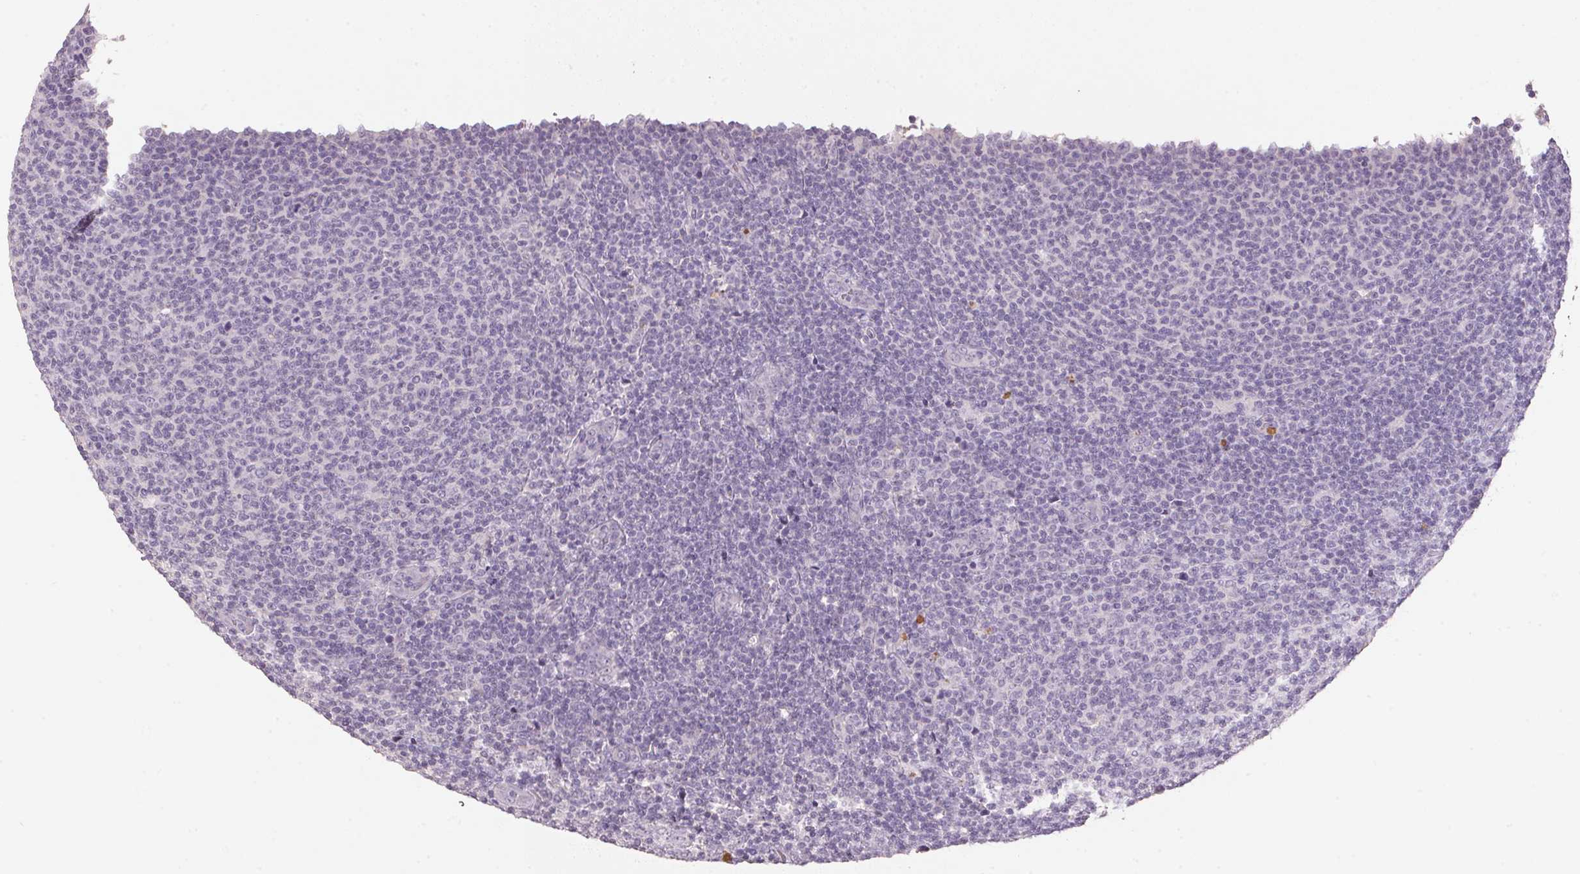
{"staining": {"intensity": "negative", "quantity": "none", "location": "none"}, "tissue": "lymphoma", "cell_type": "Tumor cells", "image_type": "cancer", "snomed": [{"axis": "morphology", "description": "Malignant lymphoma, non-Hodgkin's type, Low grade"}, {"axis": "topography", "description": "Lymph node"}], "caption": "Low-grade malignant lymphoma, non-Hodgkin's type stained for a protein using IHC demonstrates no staining tumor cells.", "gene": "CXCL5", "patient": {"sex": "male", "age": 66}}